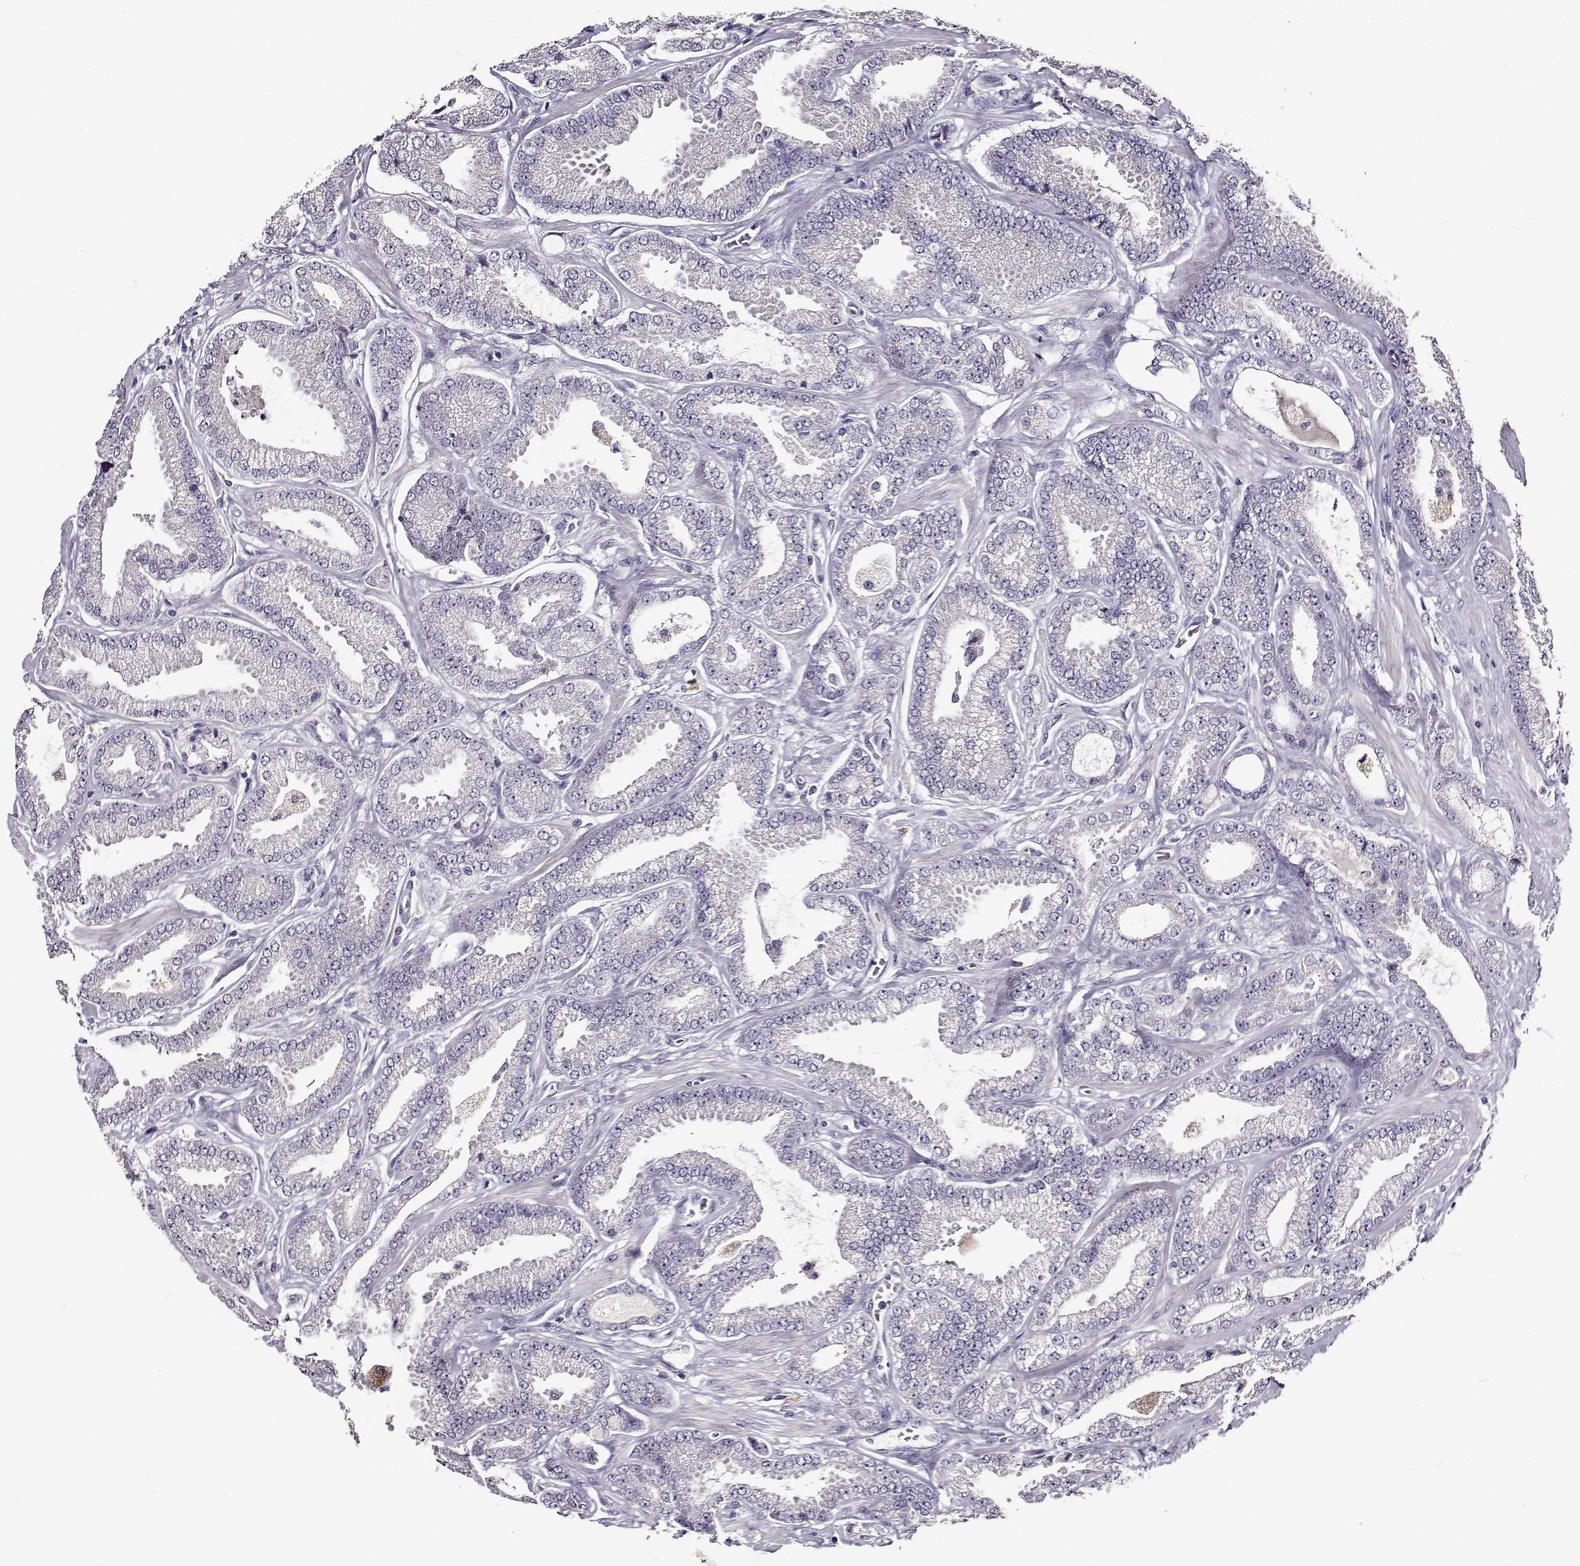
{"staining": {"intensity": "negative", "quantity": "none", "location": "none"}, "tissue": "prostate cancer", "cell_type": "Tumor cells", "image_type": "cancer", "snomed": [{"axis": "morphology", "description": "Adenocarcinoma, Low grade"}, {"axis": "topography", "description": "Prostate"}], "caption": "IHC histopathology image of human prostate cancer stained for a protein (brown), which exhibits no positivity in tumor cells.", "gene": "PAEP", "patient": {"sex": "male", "age": 55}}